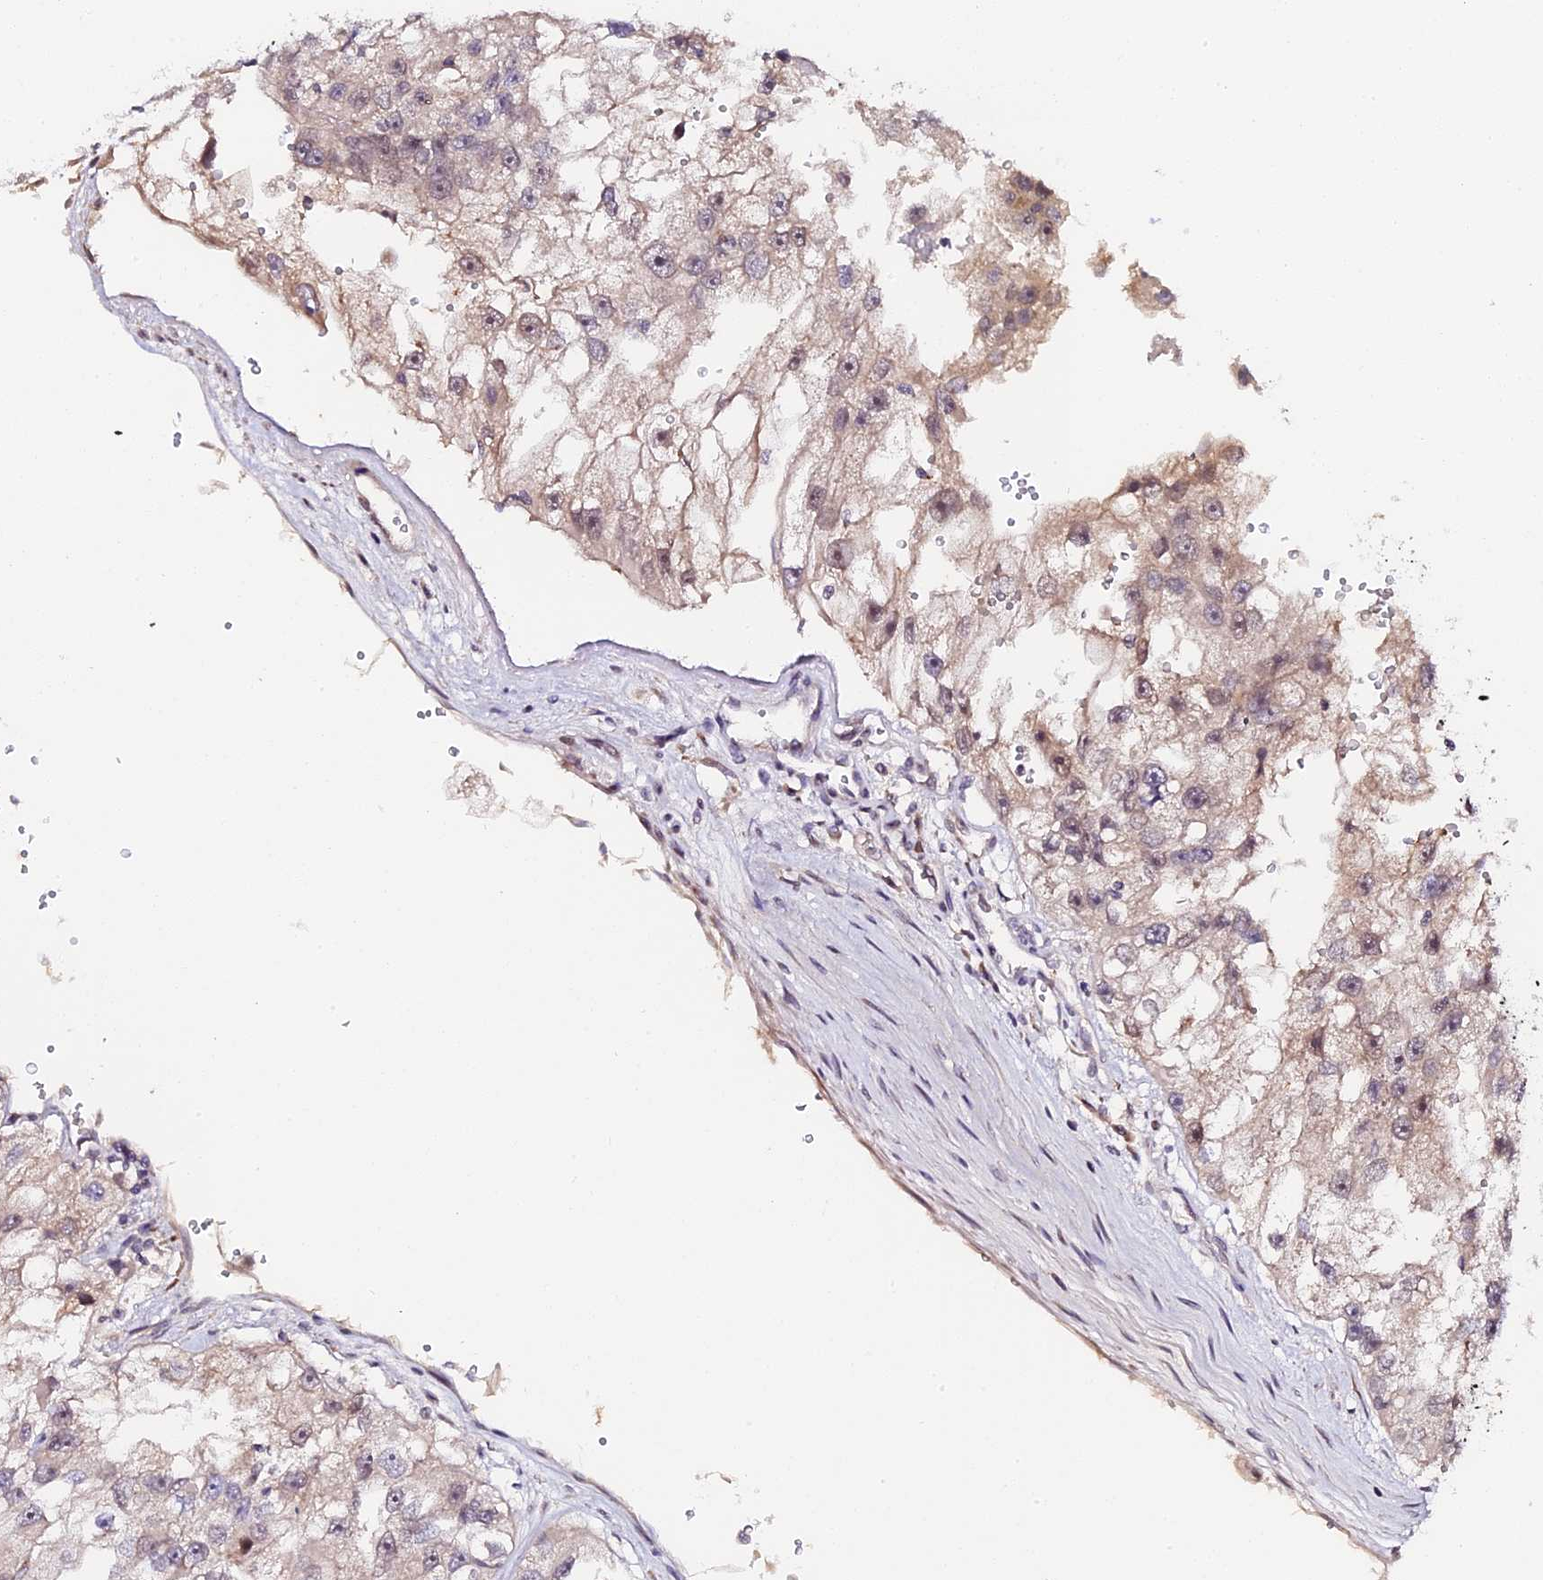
{"staining": {"intensity": "weak", "quantity": "<25%", "location": "cytoplasmic/membranous"}, "tissue": "renal cancer", "cell_type": "Tumor cells", "image_type": "cancer", "snomed": [{"axis": "morphology", "description": "Adenocarcinoma, NOS"}, {"axis": "topography", "description": "Kidney"}], "caption": "Tumor cells are negative for brown protein staining in adenocarcinoma (renal).", "gene": "IMPACT", "patient": {"sex": "male", "age": 63}}